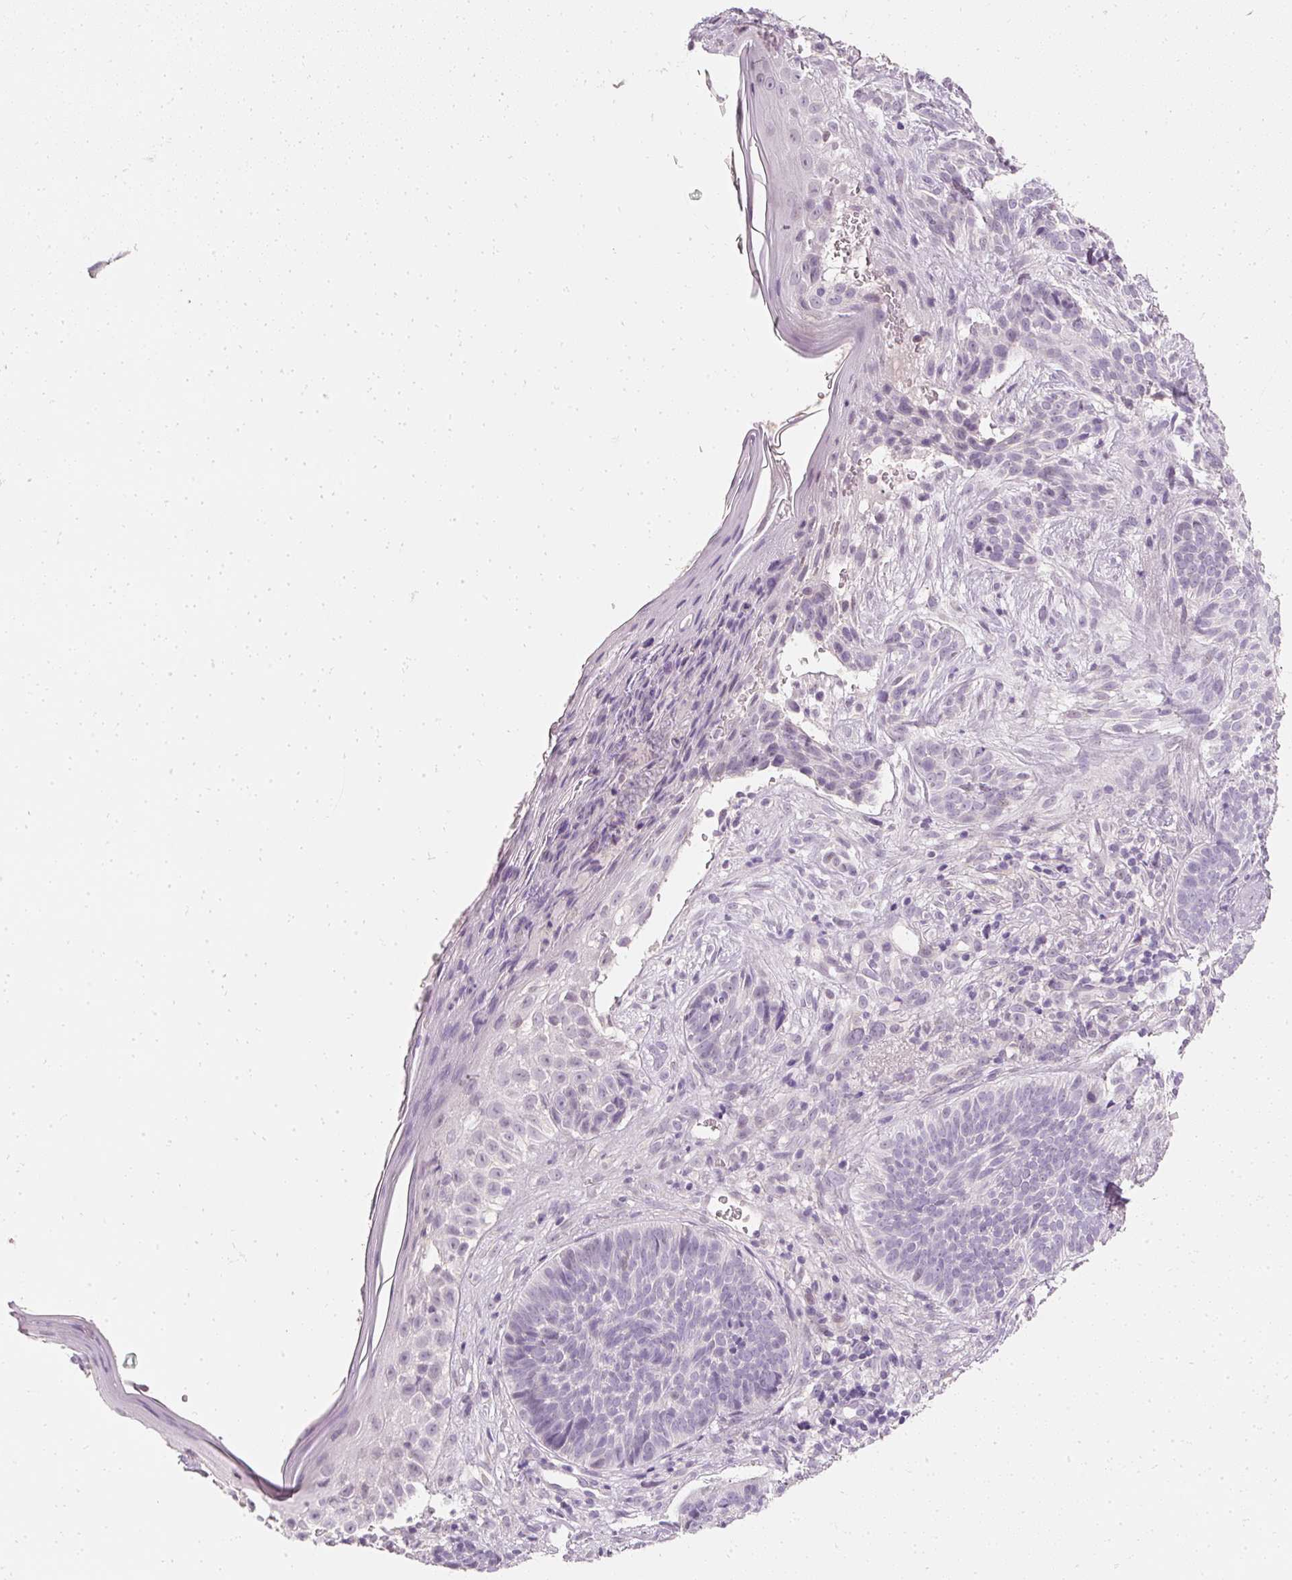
{"staining": {"intensity": "negative", "quantity": "none", "location": "none"}, "tissue": "skin cancer", "cell_type": "Tumor cells", "image_type": "cancer", "snomed": [{"axis": "morphology", "description": "Basal cell carcinoma"}, {"axis": "topography", "description": "Skin"}], "caption": "Tumor cells show no significant protein expression in skin cancer.", "gene": "ELAVL3", "patient": {"sex": "male", "age": 70}}